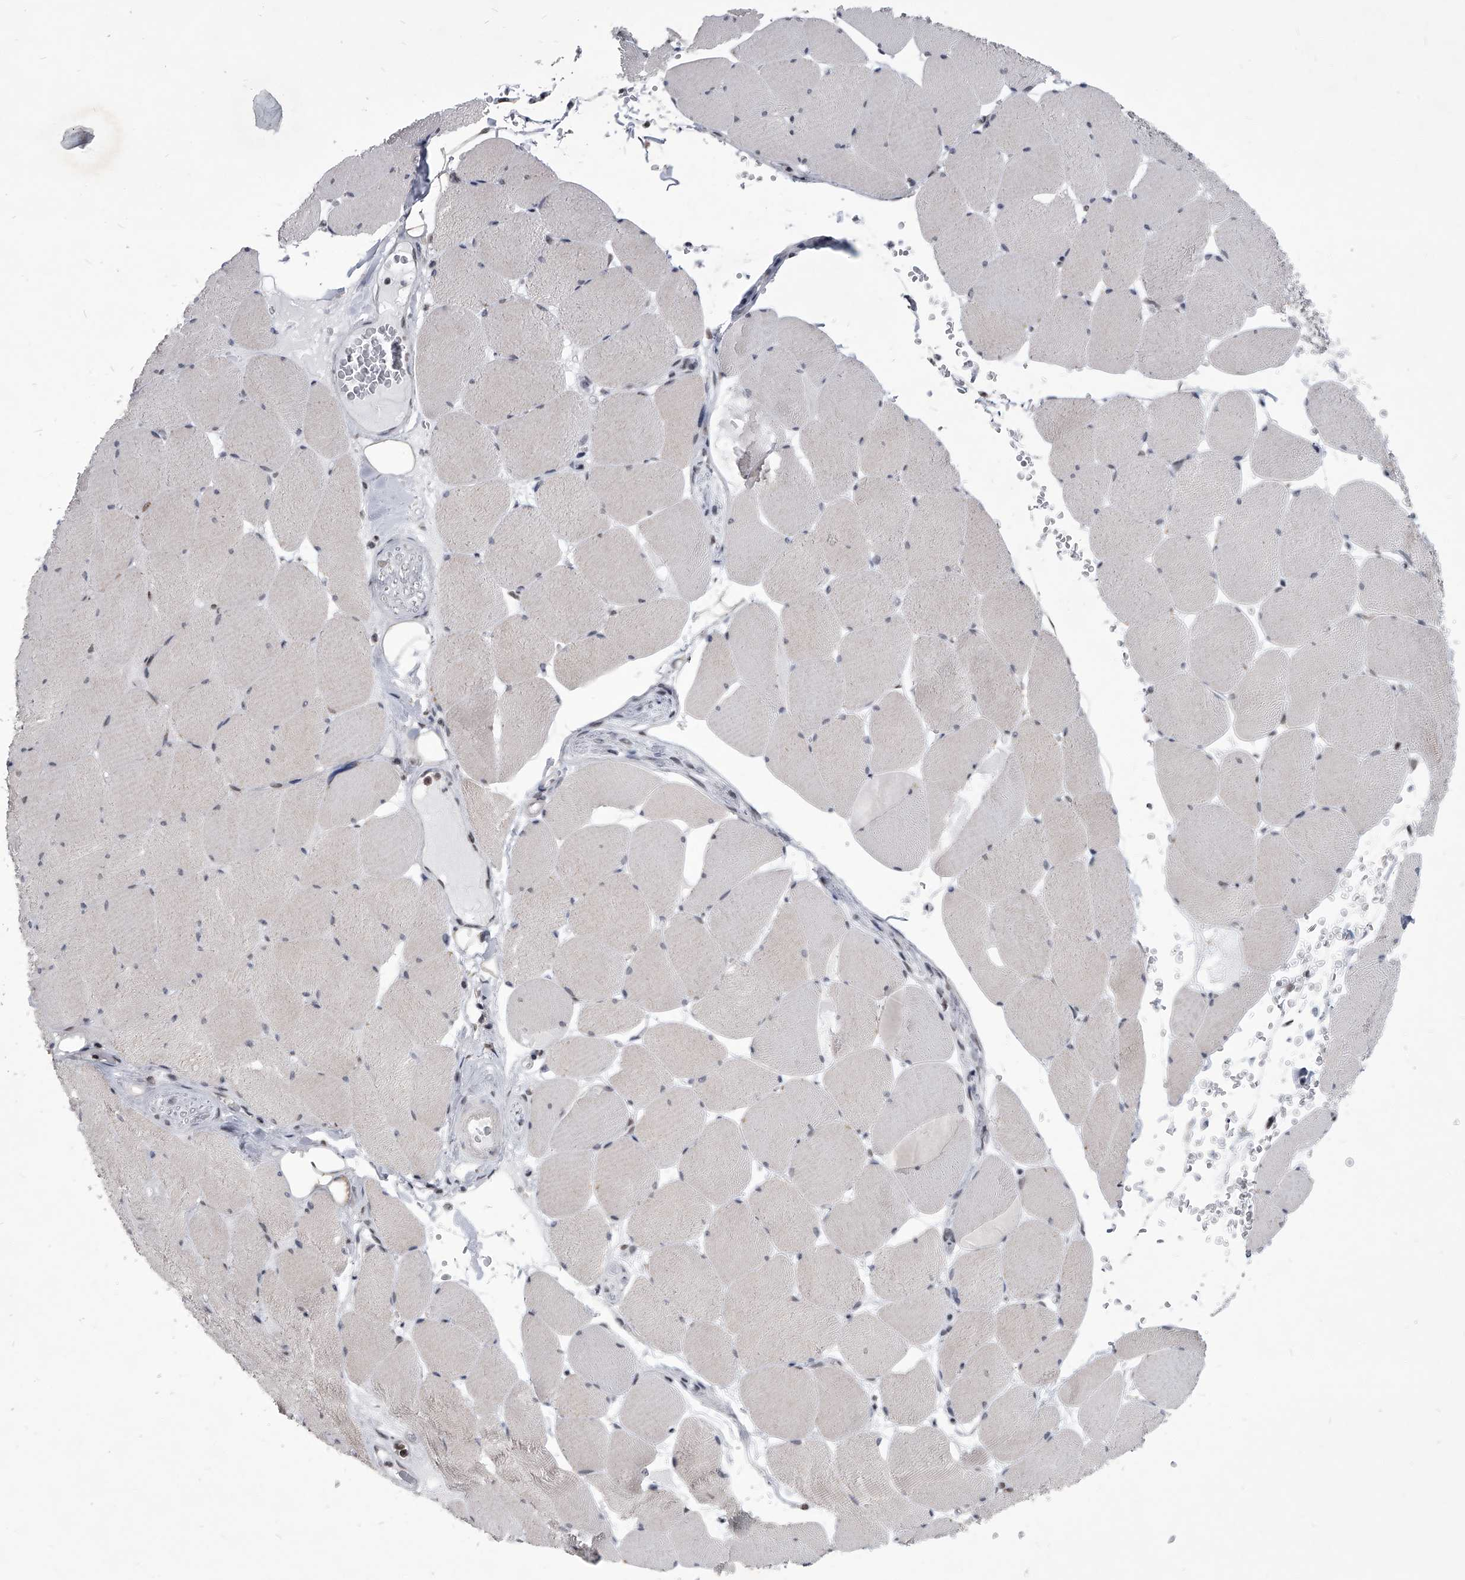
{"staining": {"intensity": "weak", "quantity": "<25%", "location": "cytoplasmic/membranous"}, "tissue": "skeletal muscle", "cell_type": "Myocytes", "image_type": "normal", "snomed": [{"axis": "morphology", "description": "Normal tissue, NOS"}, {"axis": "topography", "description": "Skeletal muscle"}, {"axis": "topography", "description": "Head-Neck"}], "caption": "Immunohistochemistry (IHC) photomicrograph of unremarkable skeletal muscle: skeletal muscle stained with DAB (3,3'-diaminobenzidine) shows no significant protein positivity in myocytes. (DAB IHC with hematoxylin counter stain).", "gene": "PPIL4", "patient": {"sex": "male", "age": 66}}